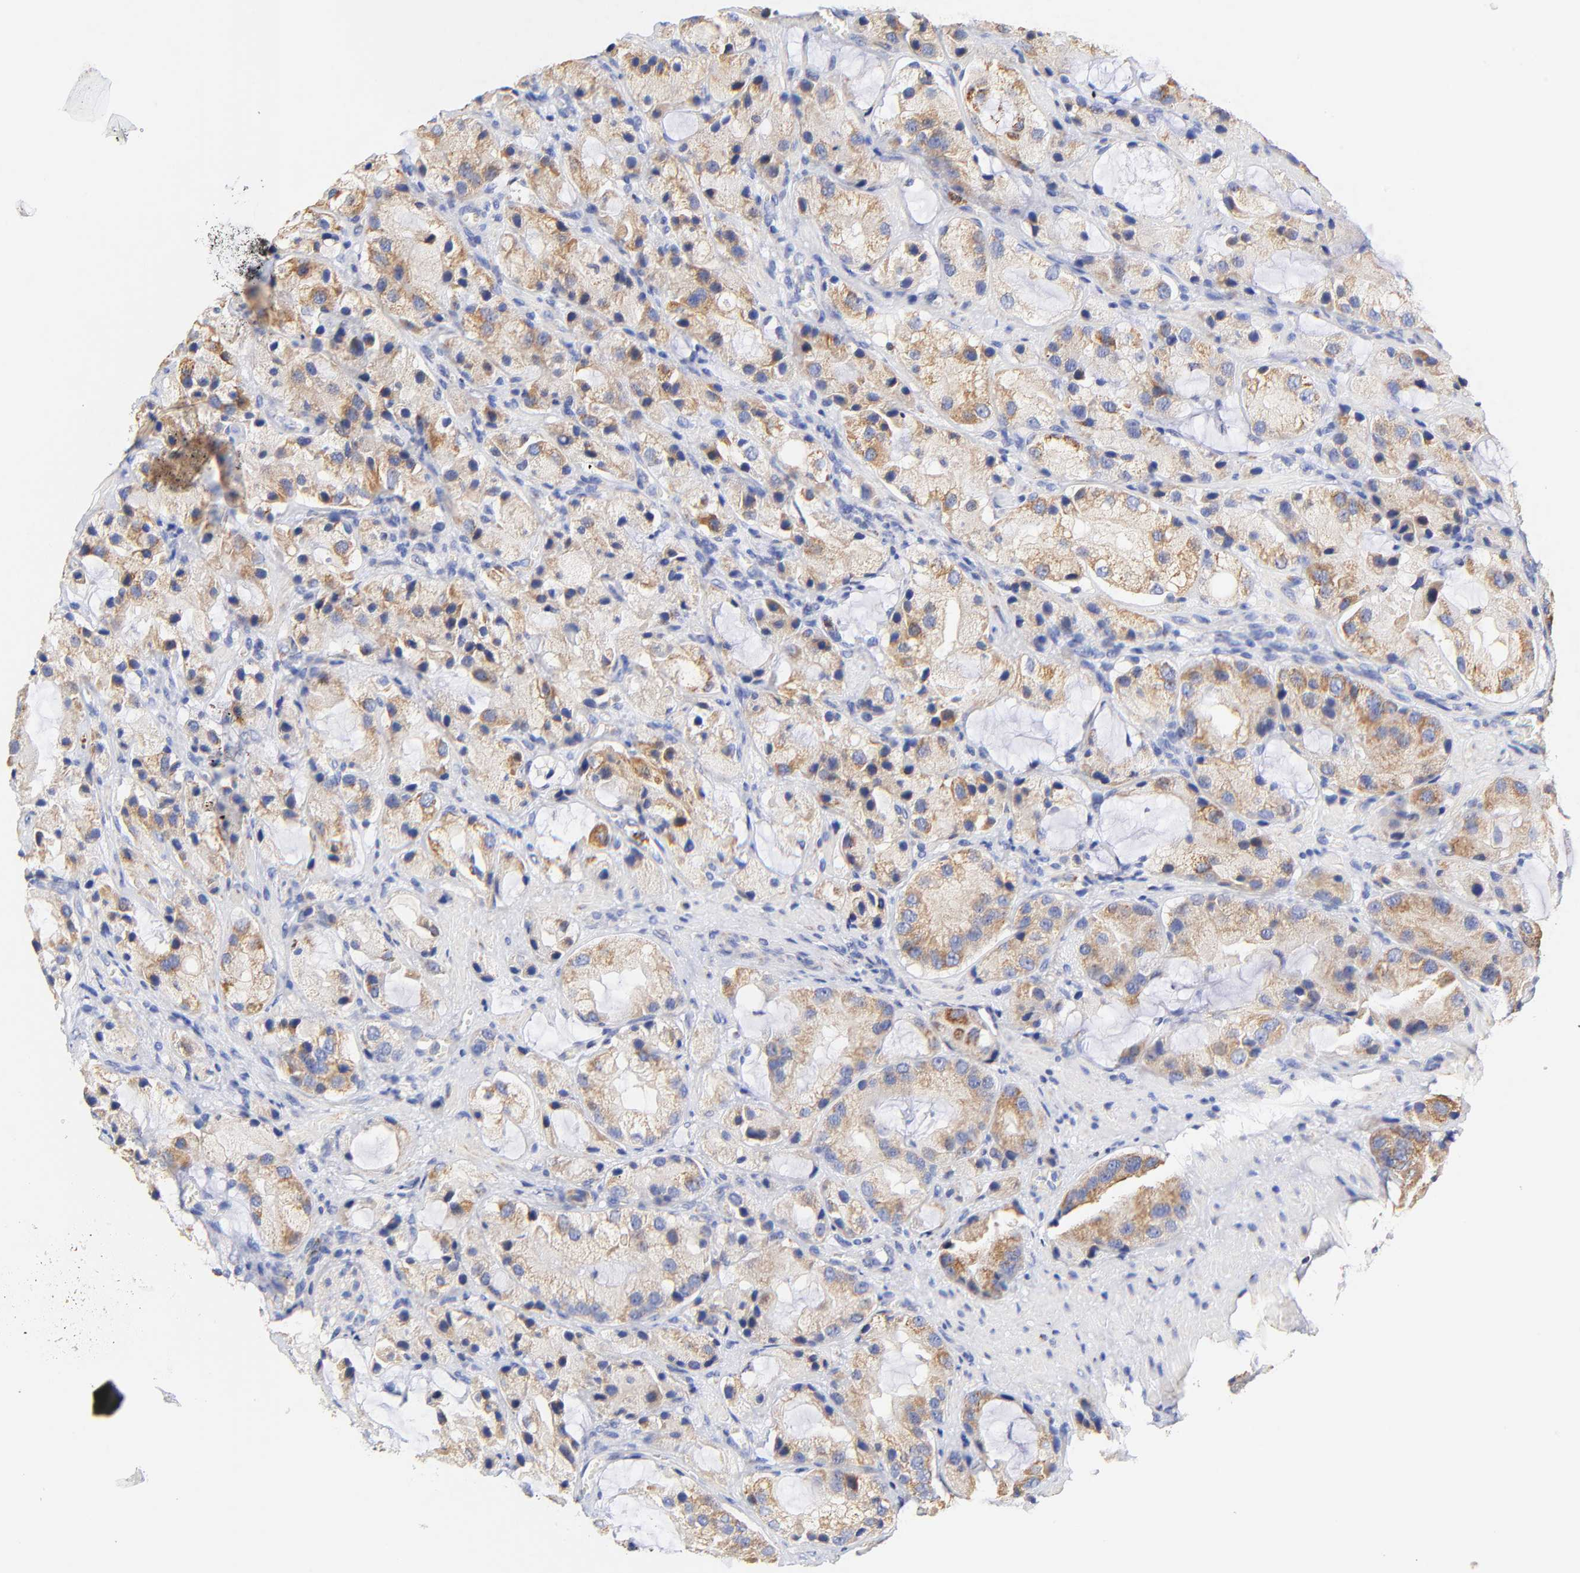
{"staining": {"intensity": "moderate", "quantity": ">75%", "location": "cytoplasmic/membranous"}, "tissue": "prostate cancer", "cell_type": "Tumor cells", "image_type": "cancer", "snomed": [{"axis": "morphology", "description": "Adenocarcinoma, High grade"}, {"axis": "topography", "description": "Prostate"}], "caption": "Protein staining of adenocarcinoma (high-grade) (prostate) tissue demonstrates moderate cytoplasmic/membranous staining in about >75% of tumor cells.", "gene": "ATP5F1D", "patient": {"sex": "male", "age": 70}}